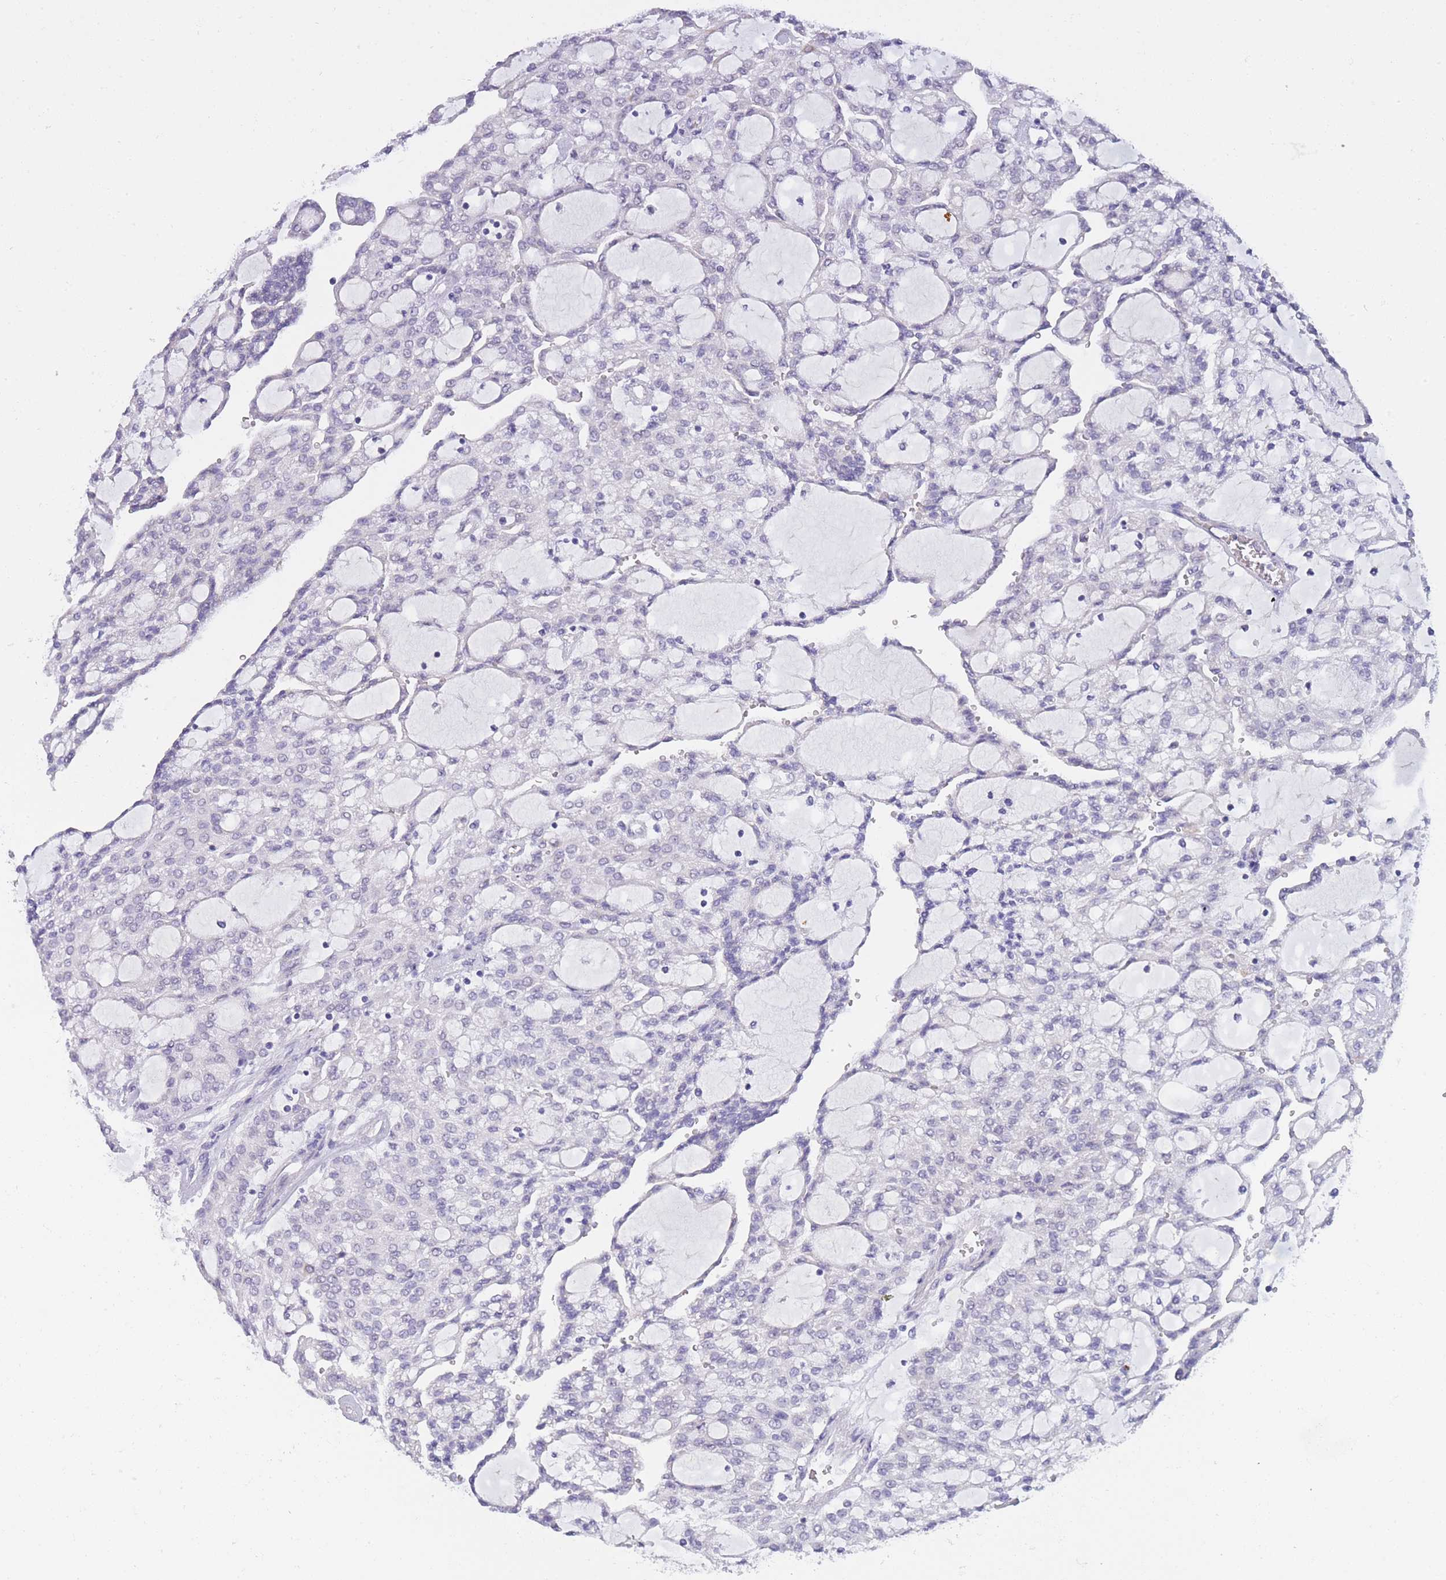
{"staining": {"intensity": "negative", "quantity": "none", "location": "none"}, "tissue": "renal cancer", "cell_type": "Tumor cells", "image_type": "cancer", "snomed": [{"axis": "morphology", "description": "Adenocarcinoma, NOS"}, {"axis": "topography", "description": "Kidney"}], "caption": "Adenocarcinoma (renal) was stained to show a protein in brown. There is no significant staining in tumor cells.", "gene": "FRAT2", "patient": {"sex": "male", "age": 63}}